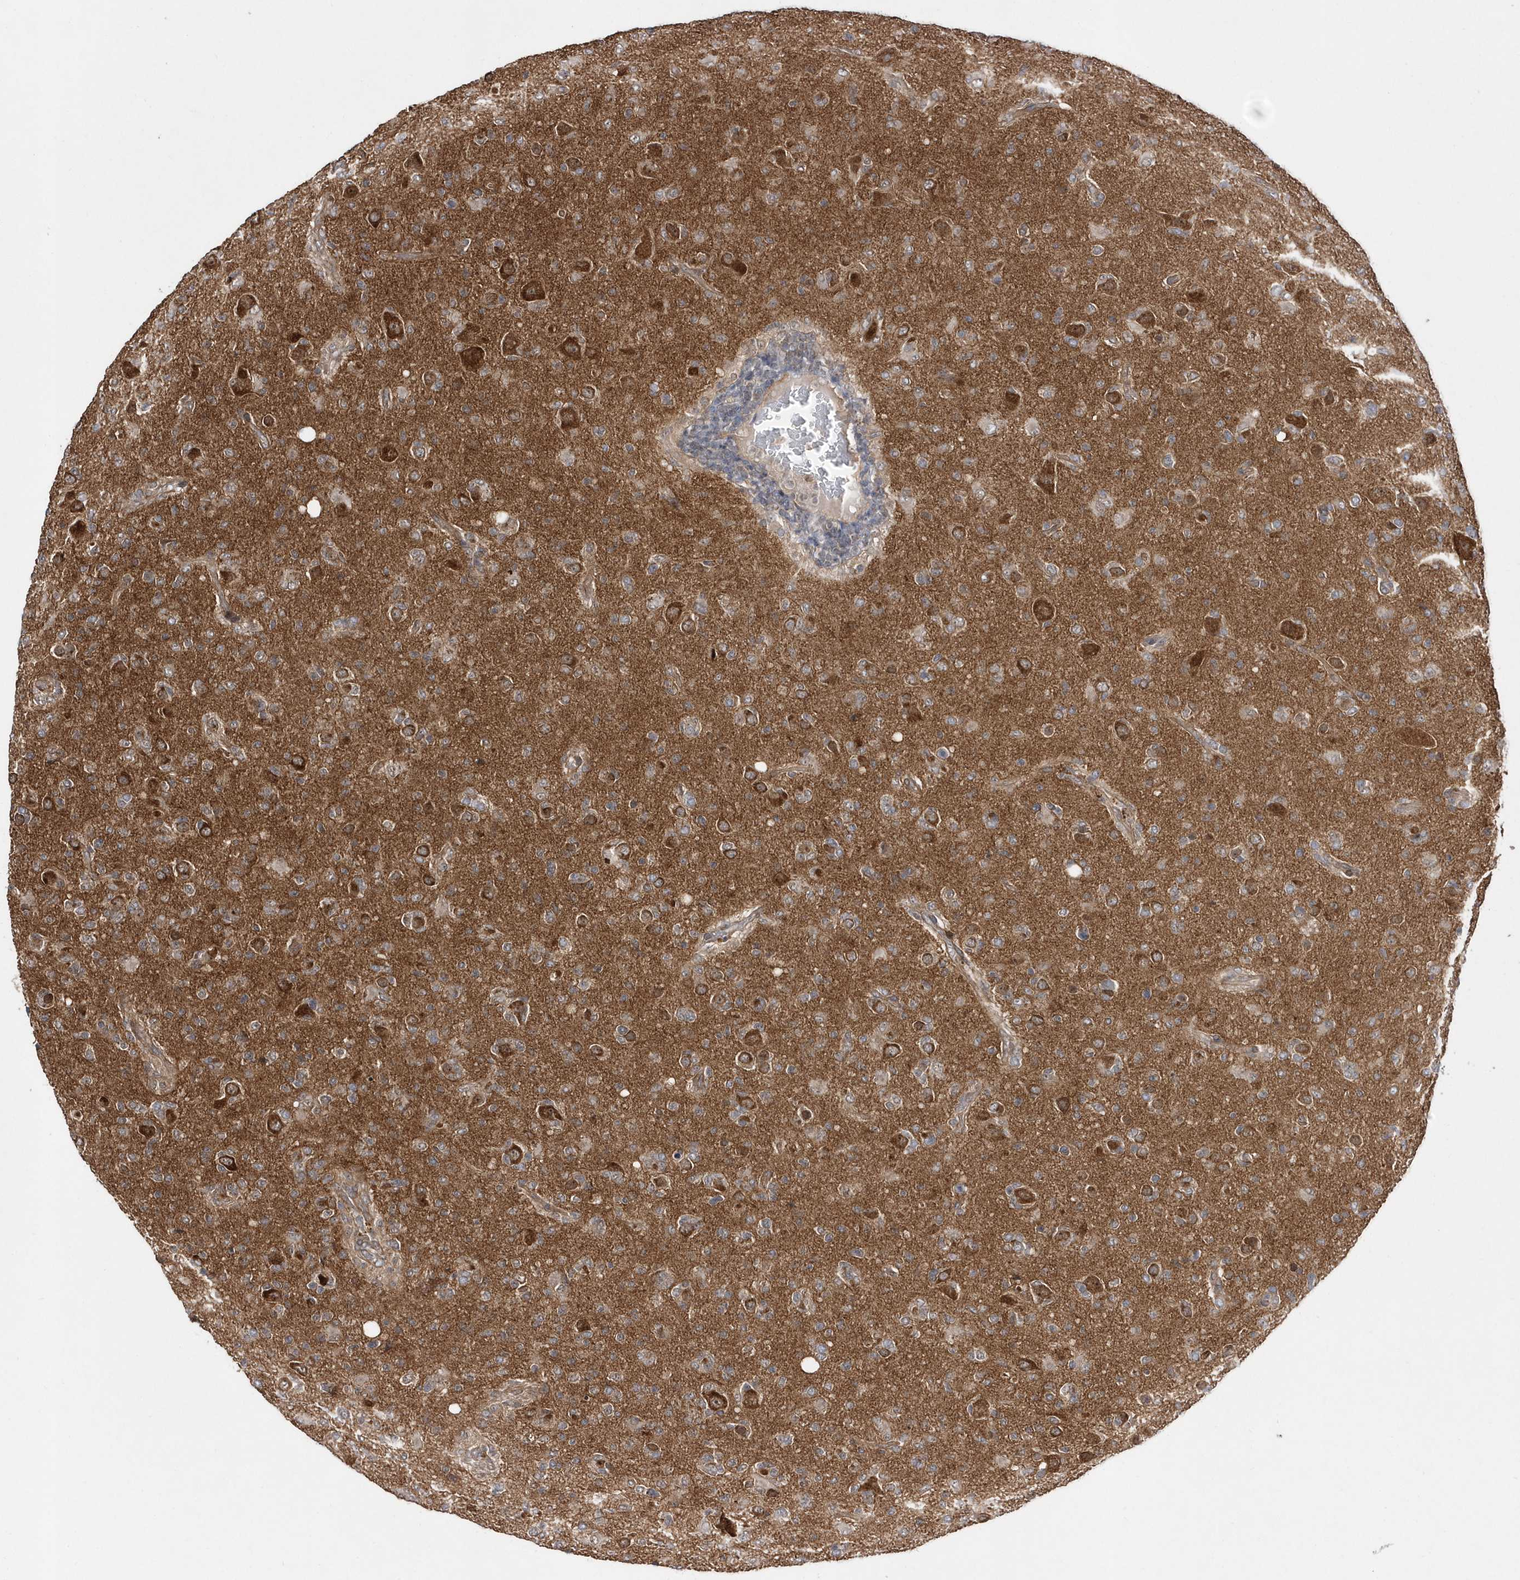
{"staining": {"intensity": "negative", "quantity": "none", "location": "none"}, "tissue": "glioma", "cell_type": "Tumor cells", "image_type": "cancer", "snomed": [{"axis": "morphology", "description": "Glioma, malignant, High grade"}, {"axis": "topography", "description": "Brain"}], "caption": "Human malignant glioma (high-grade) stained for a protein using immunohistochemistry (IHC) reveals no staining in tumor cells.", "gene": "DALRD3", "patient": {"sex": "female", "age": 57}}